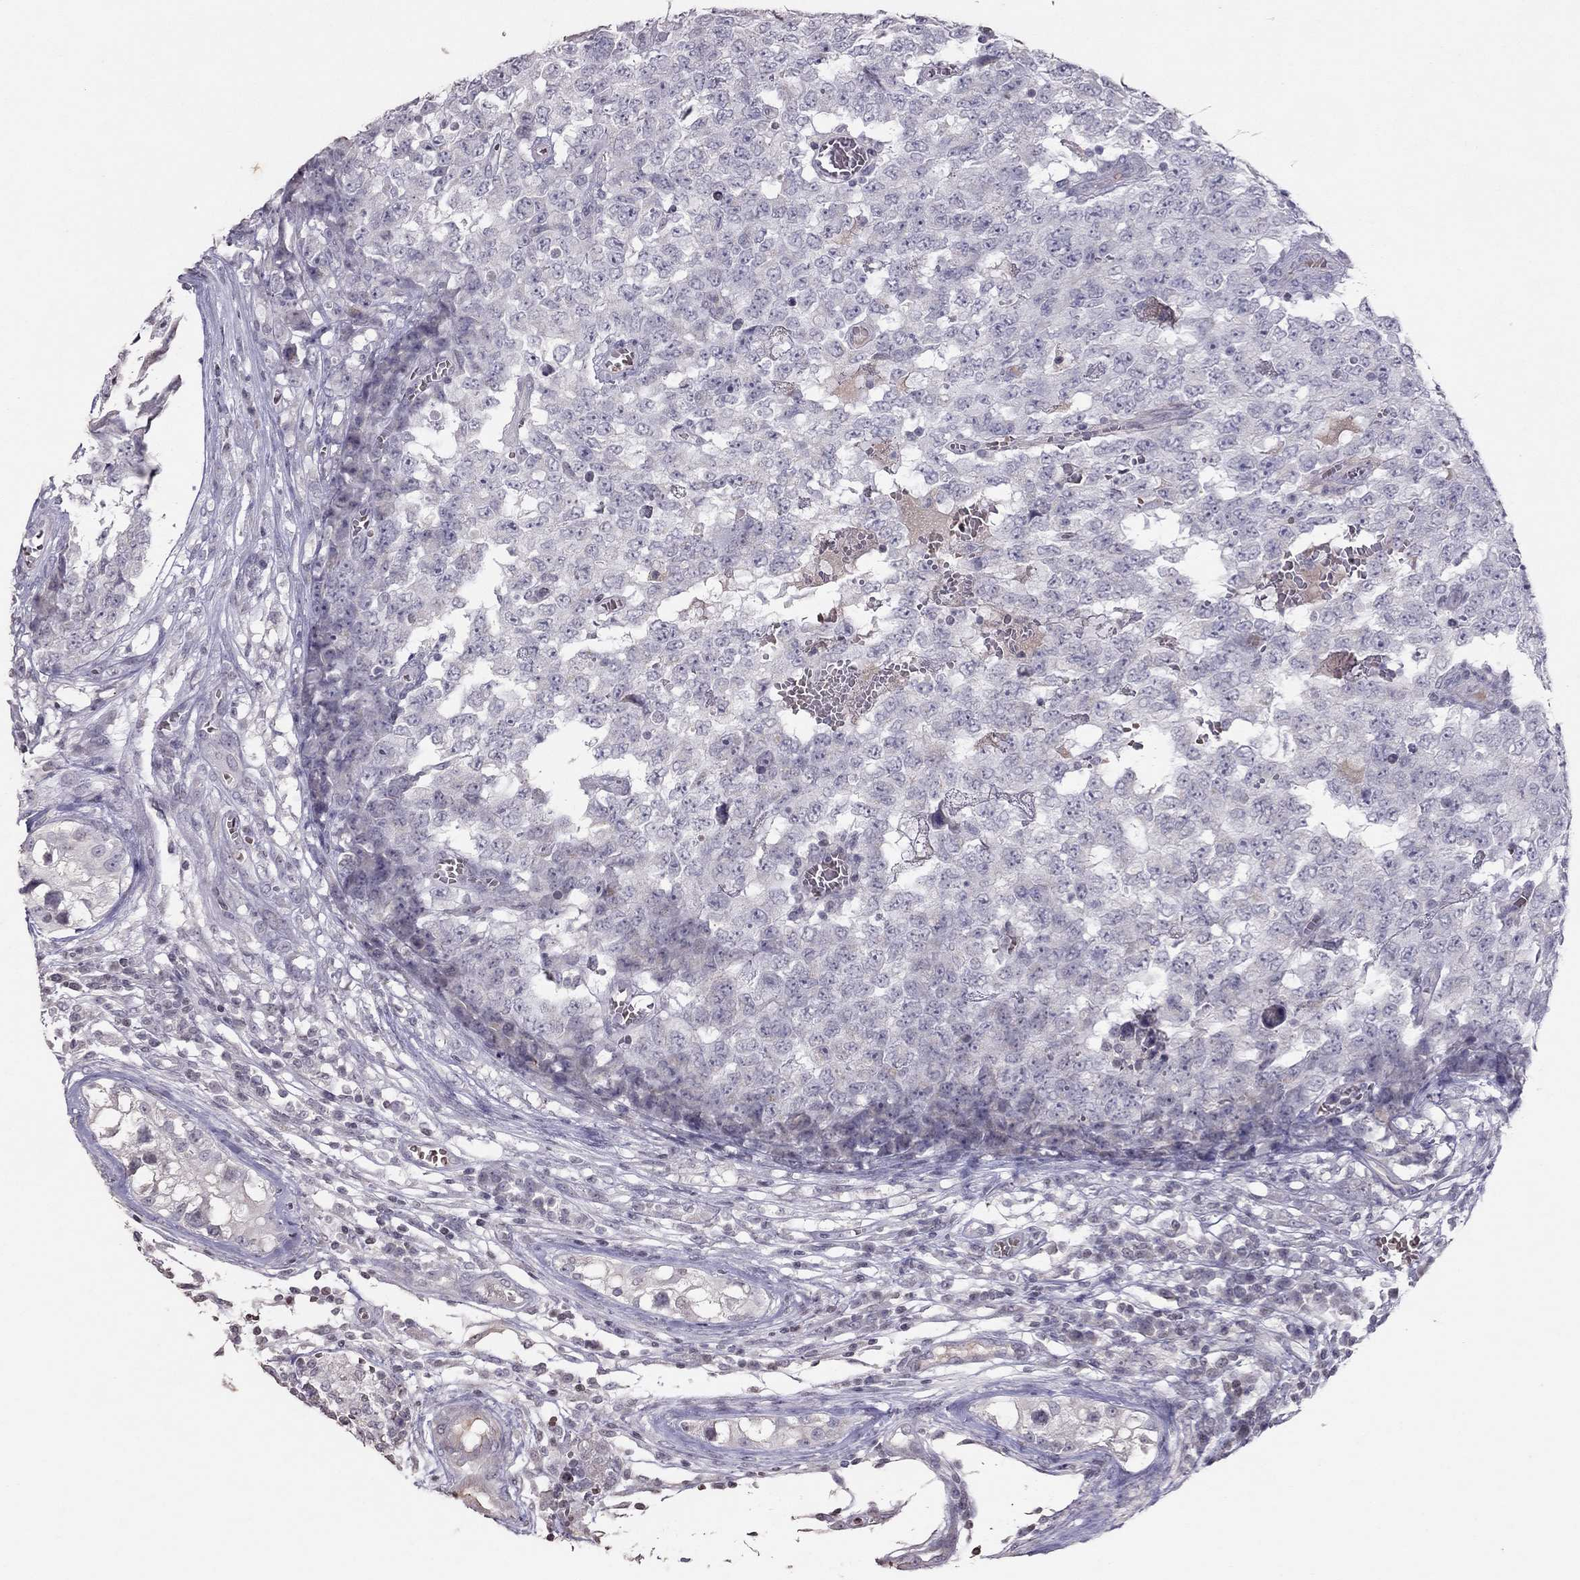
{"staining": {"intensity": "negative", "quantity": "none", "location": "none"}, "tissue": "testis cancer", "cell_type": "Tumor cells", "image_type": "cancer", "snomed": [{"axis": "morphology", "description": "Carcinoma, Embryonal, NOS"}, {"axis": "topography", "description": "Testis"}], "caption": "High magnification brightfield microscopy of testis embryonal carcinoma stained with DAB (brown) and counterstained with hematoxylin (blue): tumor cells show no significant positivity. Brightfield microscopy of immunohistochemistry stained with DAB (brown) and hematoxylin (blue), captured at high magnification.", "gene": "TSHB", "patient": {"sex": "male", "age": 23}}